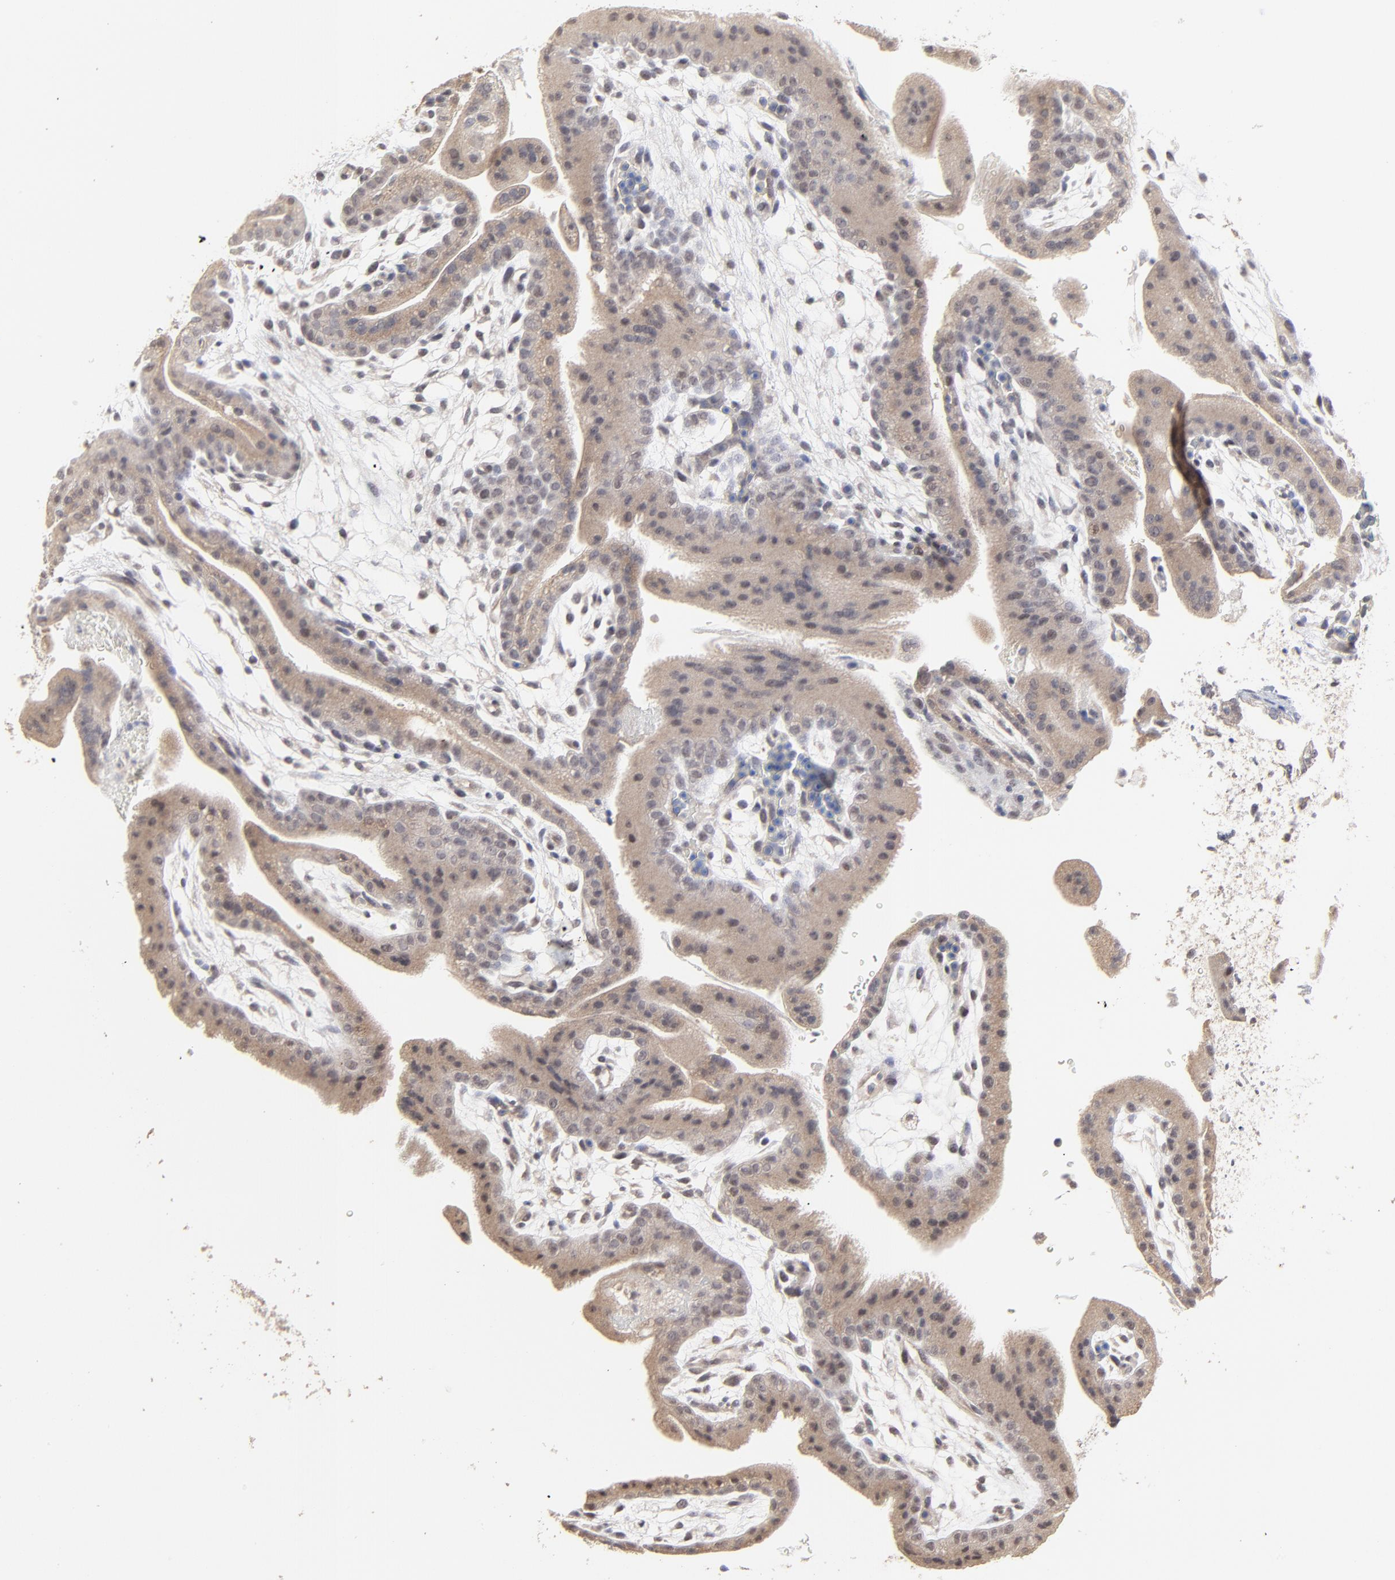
{"staining": {"intensity": "weak", "quantity": "25%-75%", "location": "cytoplasmic/membranous,nuclear"}, "tissue": "placenta", "cell_type": "Trophoblastic cells", "image_type": "normal", "snomed": [{"axis": "morphology", "description": "Normal tissue, NOS"}, {"axis": "topography", "description": "Placenta"}], "caption": "This is an image of IHC staining of normal placenta, which shows weak staining in the cytoplasmic/membranous,nuclear of trophoblastic cells.", "gene": "FAM199X", "patient": {"sex": "female", "age": 19}}